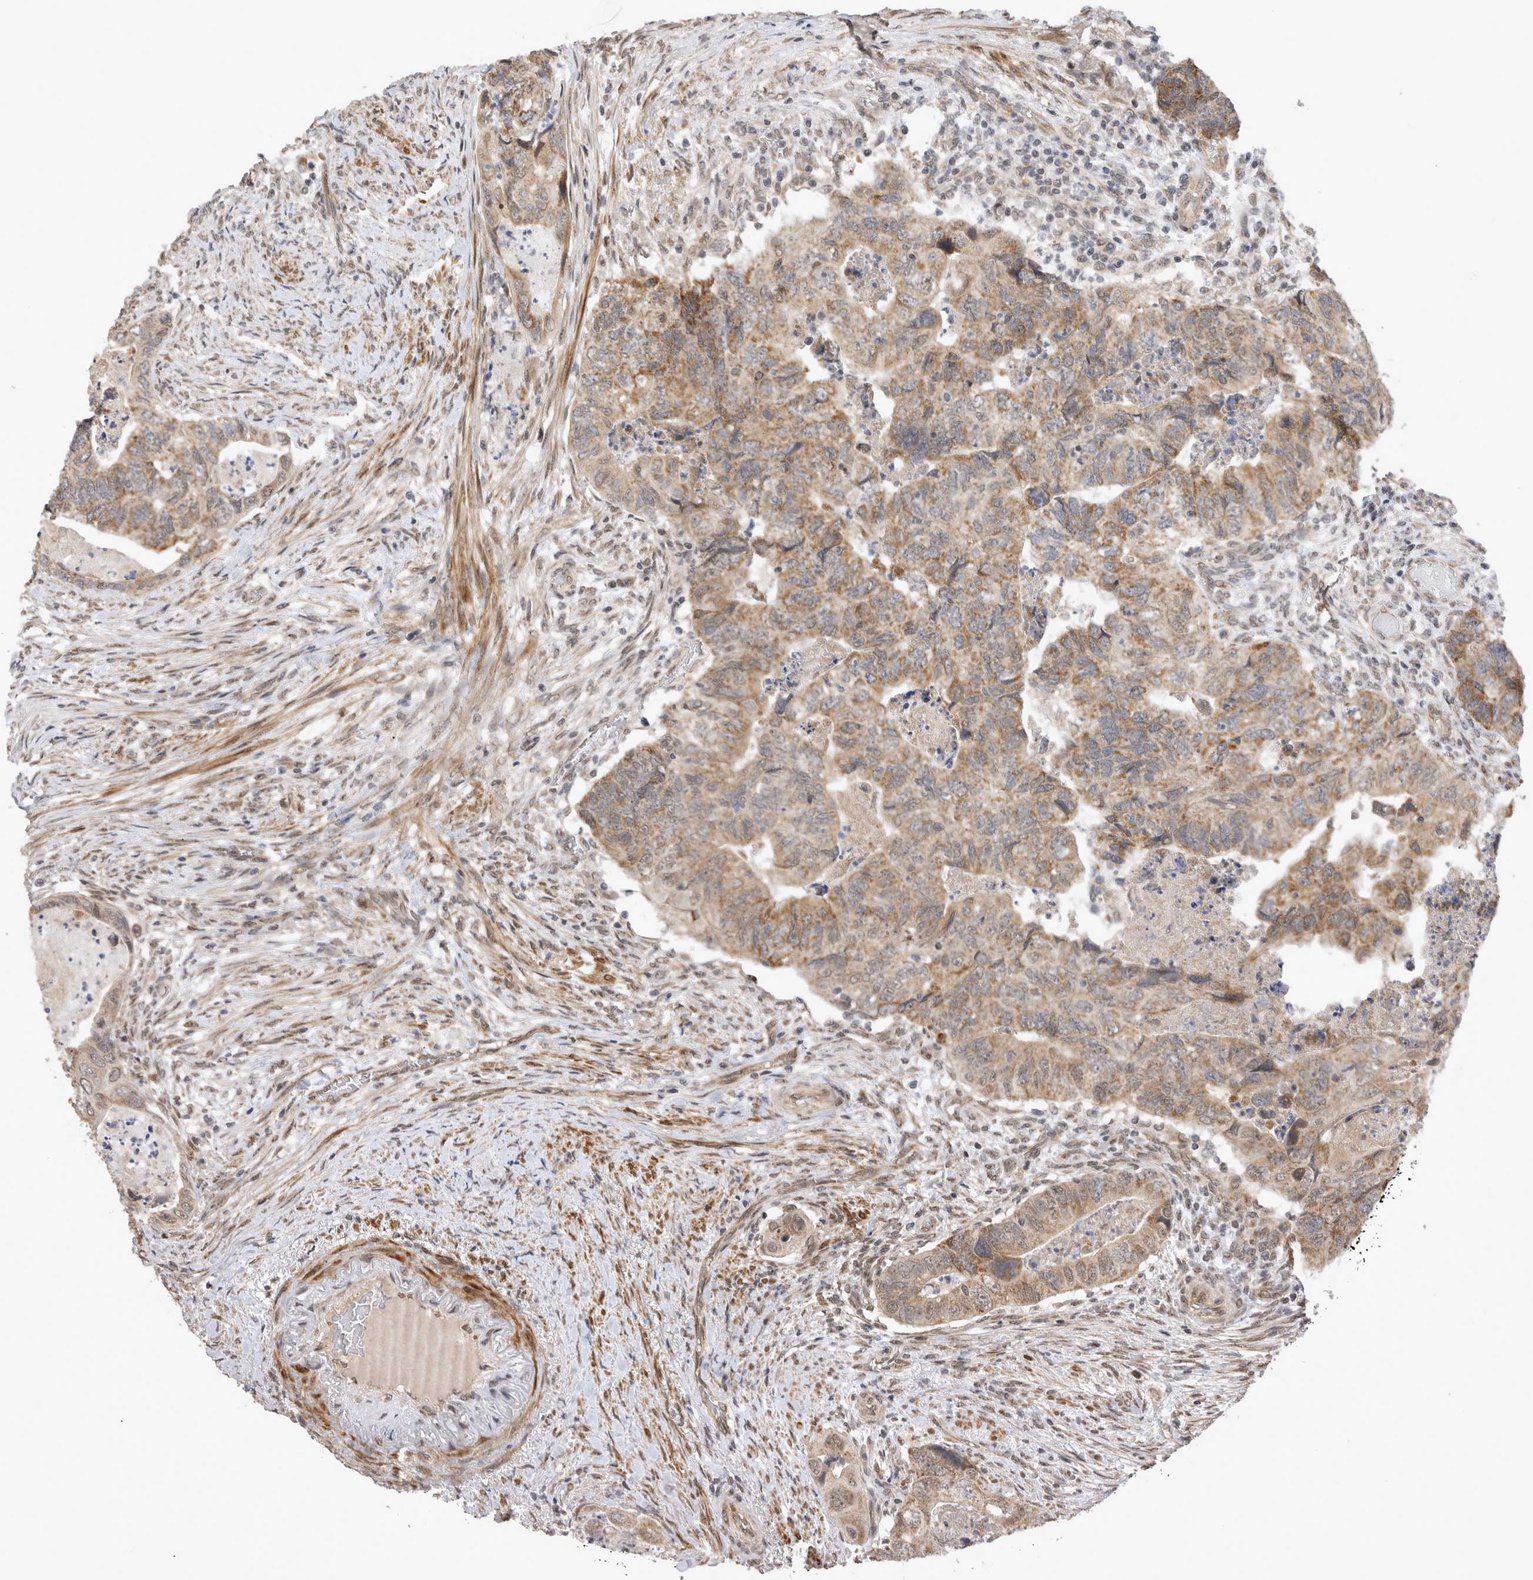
{"staining": {"intensity": "moderate", "quantity": ">75%", "location": "cytoplasmic/membranous"}, "tissue": "colorectal cancer", "cell_type": "Tumor cells", "image_type": "cancer", "snomed": [{"axis": "morphology", "description": "Adenocarcinoma, NOS"}, {"axis": "topography", "description": "Rectum"}], "caption": "A high-resolution micrograph shows immunohistochemistry (IHC) staining of colorectal cancer, which shows moderate cytoplasmic/membranous expression in about >75% of tumor cells.", "gene": "TMEM65", "patient": {"sex": "male", "age": 63}}